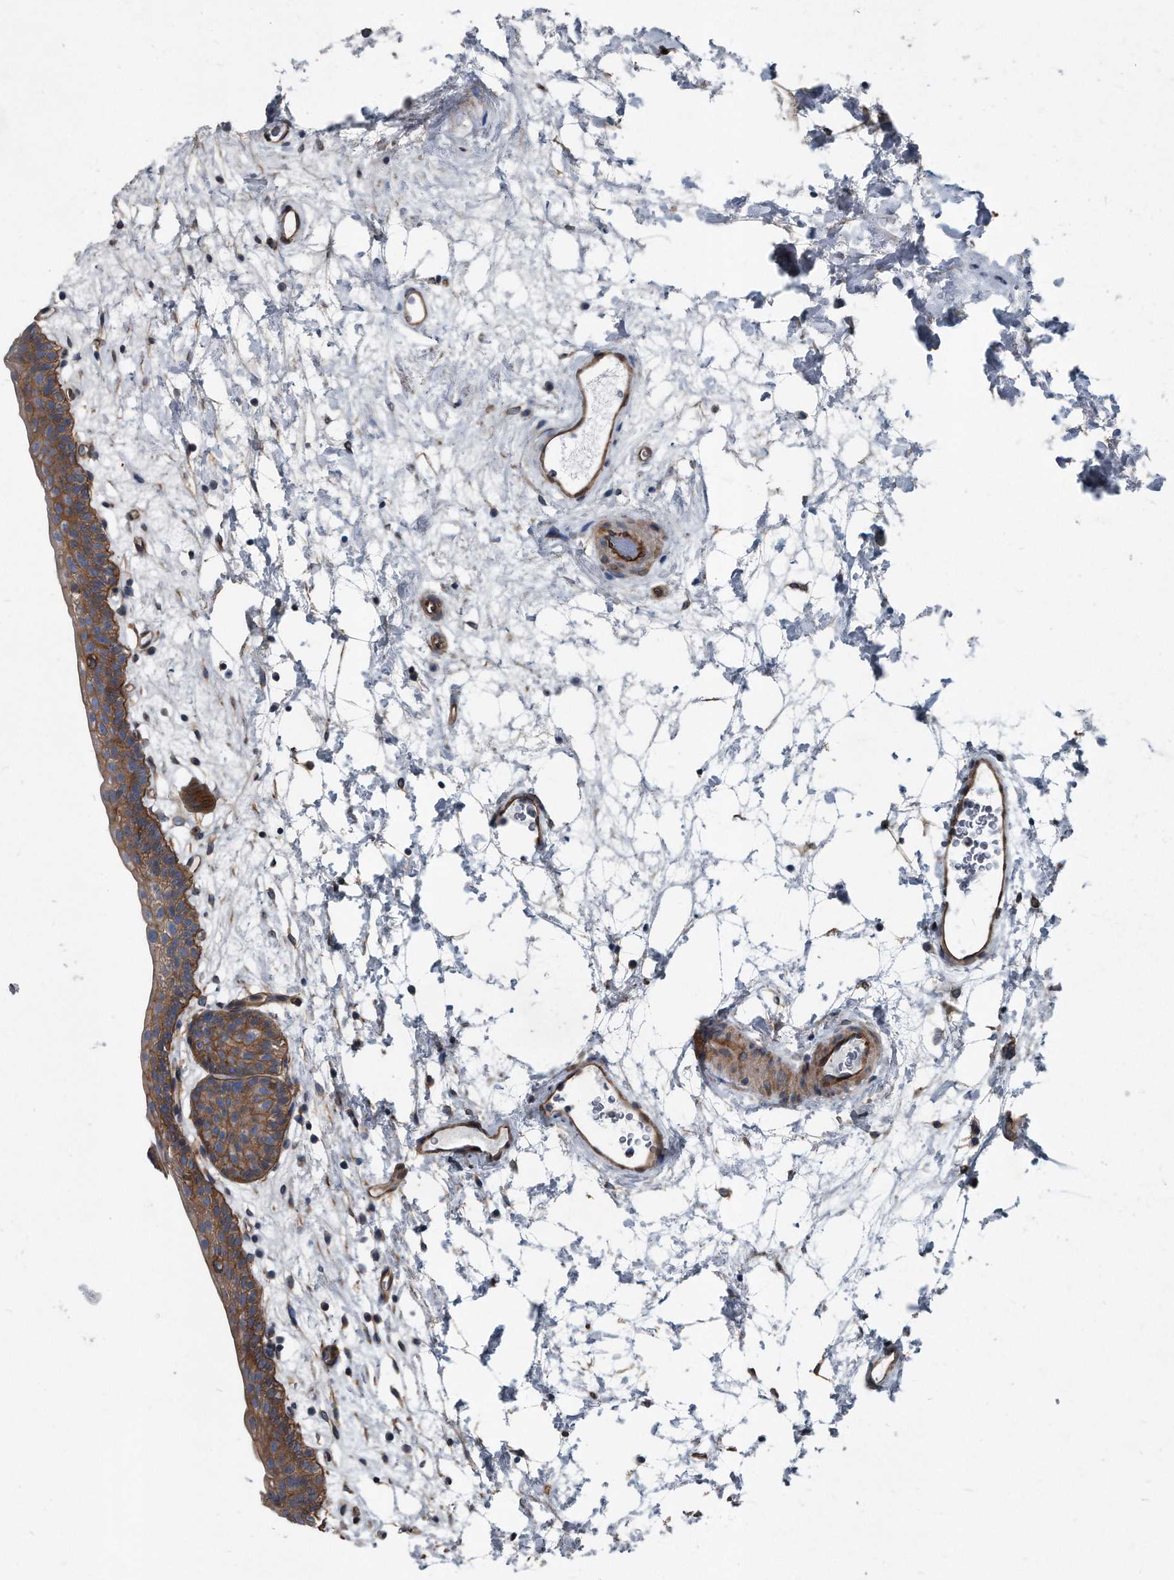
{"staining": {"intensity": "moderate", "quantity": ">75%", "location": "cytoplasmic/membranous"}, "tissue": "urinary bladder", "cell_type": "Urothelial cells", "image_type": "normal", "snomed": [{"axis": "morphology", "description": "Normal tissue, NOS"}, {"axis": "topography", "description": "Urinary bladder"}], "caption": "Urothelial cells show moderate cytoplasmic/membranous staining in approximately >75% of cells in benign urinary bladder. (brown staining indicates protein expression, while blue staining denotes nuclei).", "gene": "PLEC", "patient": {"sex": "male", "age": 83}}